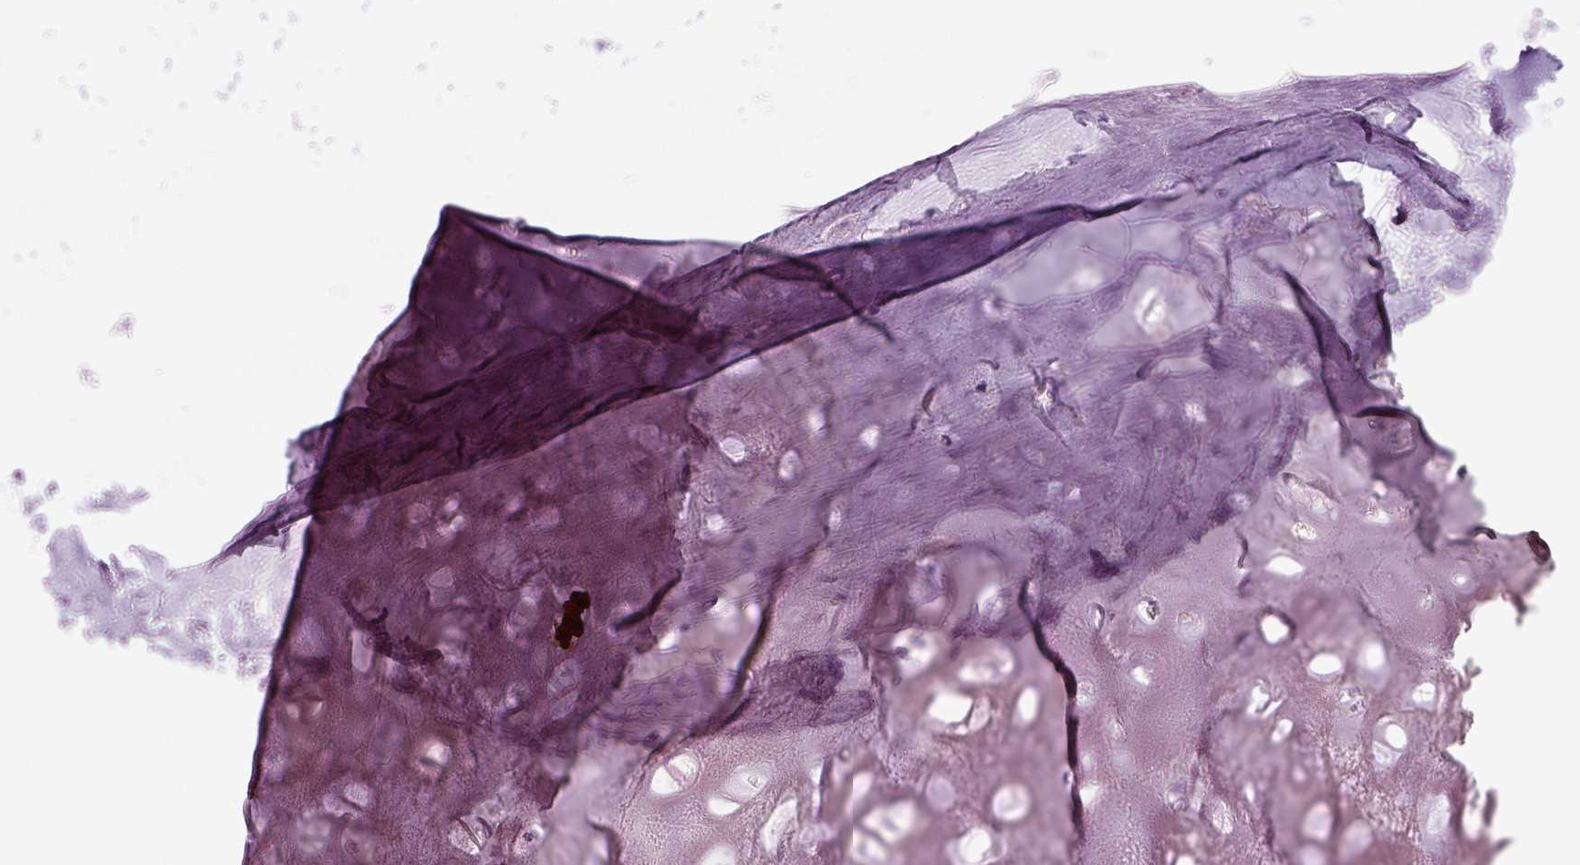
{"staining": {"intensity": "negative", "quantity": "none", "location": "none"}, "tissue": "soft tissue", "cell_type": "Chondrocytes", "image_type": "normal", "snomed": [{"axis": "morphology", "description": "Normal tissue, NOS"}, {"axis": "topography", "description": "Cartilage tissue"}], "caption": "Photomicrograph shows no protein staining in chondrocytes of unremarkable soft tissue.", "gene": "KRTAP11", "patient": {"sex": "male", "age": 57}}